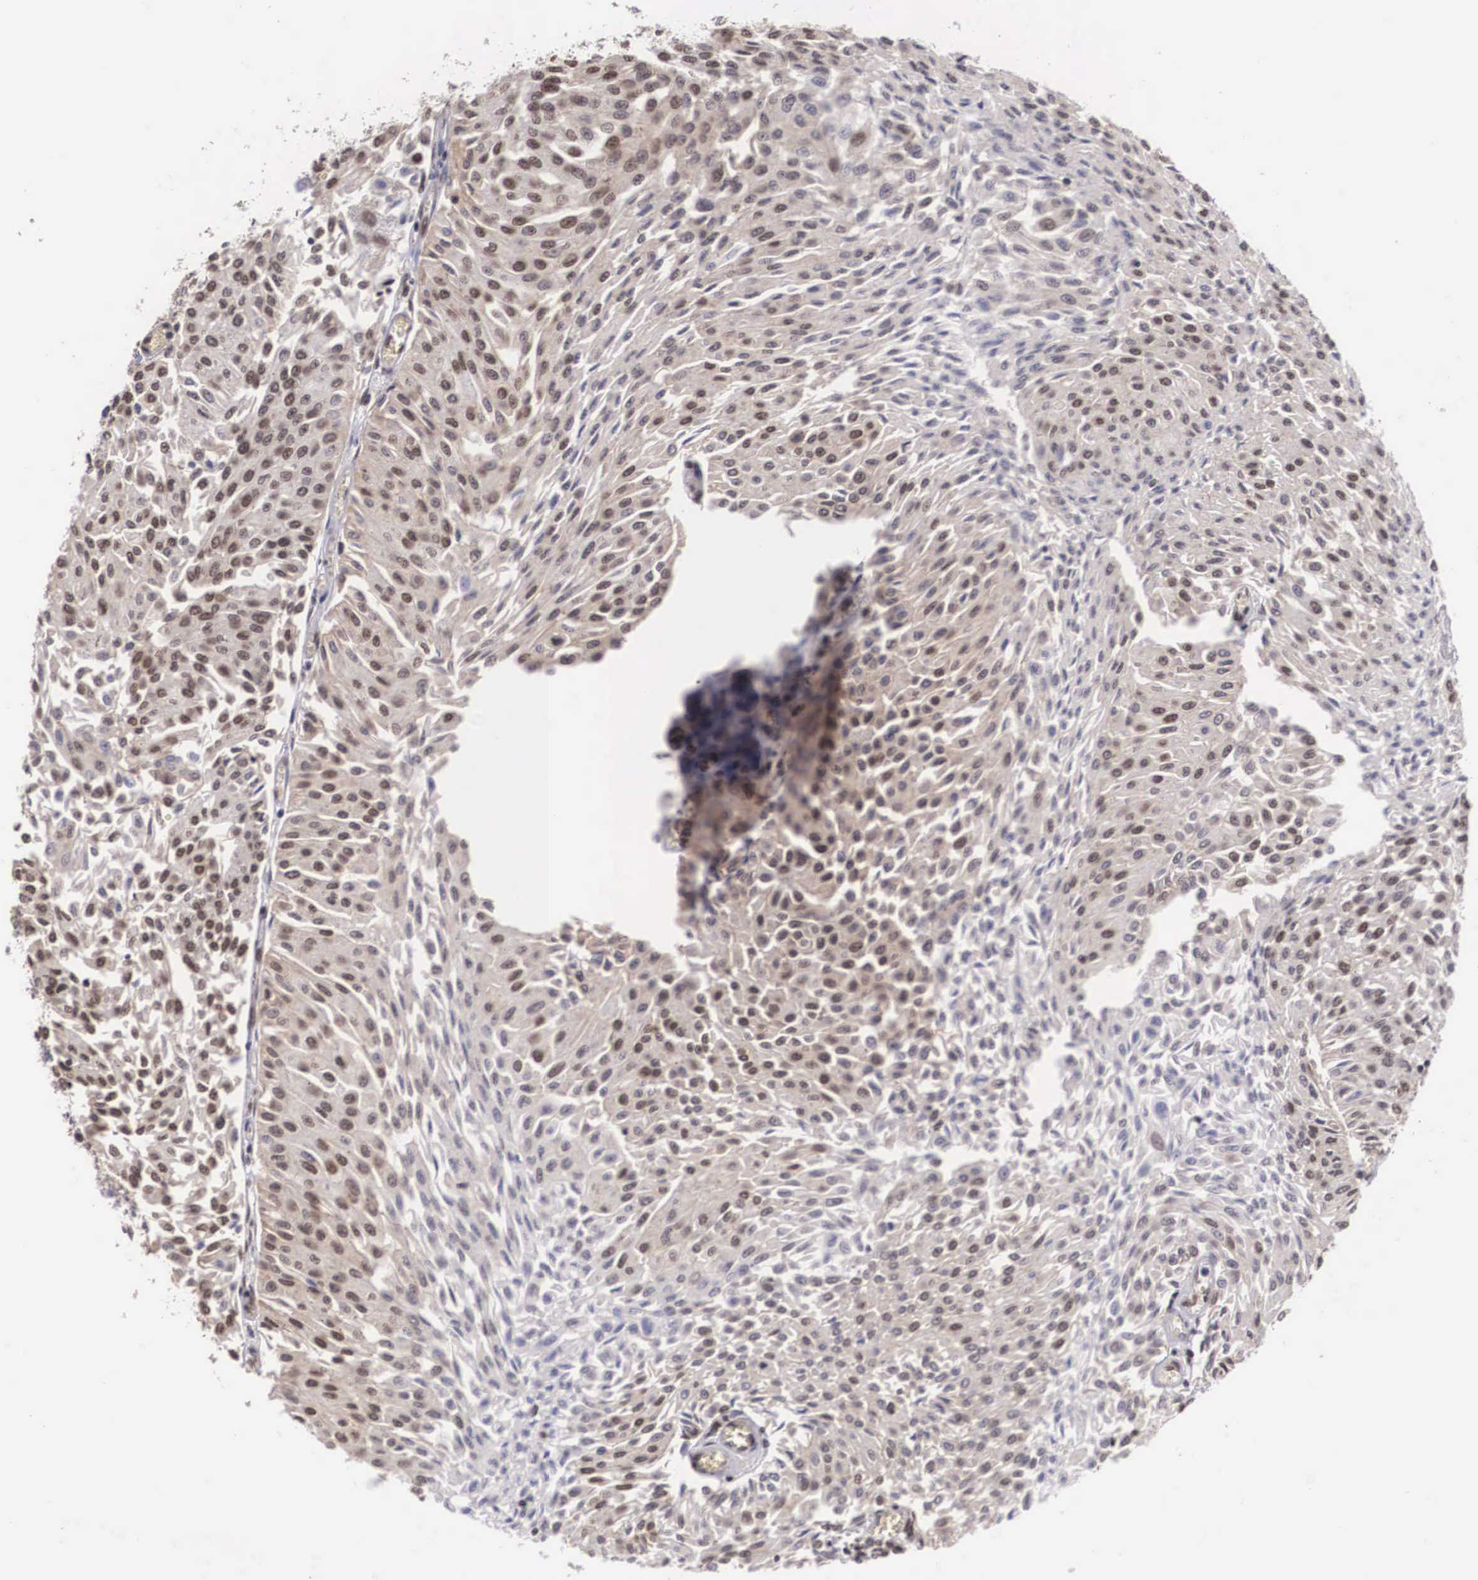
{"staining": {"intensity": "weak", "quantity": "25%-75%", "location": "cytoplasmic/membranous"}, "tissue": "urothelial cancer", "cell_type": "Tumor cells", "image_type": "cancer", "snomed": [{"axis": "morphology", "description": "Urothelial carcinoma, Low grade"}, {"axis": "topography", "description": "Urinary bladder"}], "caption": "IHC histopathology image of neoplastic tissue: human low-grade urothelial carcinoma stained using immunohistochemistry shows low levels of weak protein expression localized specifically in the cytoplasmic/membranous of tumor cells, appearing as a cytoplasmic/membranous brown color.", "gene": "OTX2", "patient": {"sex": "male", "age": 86}}